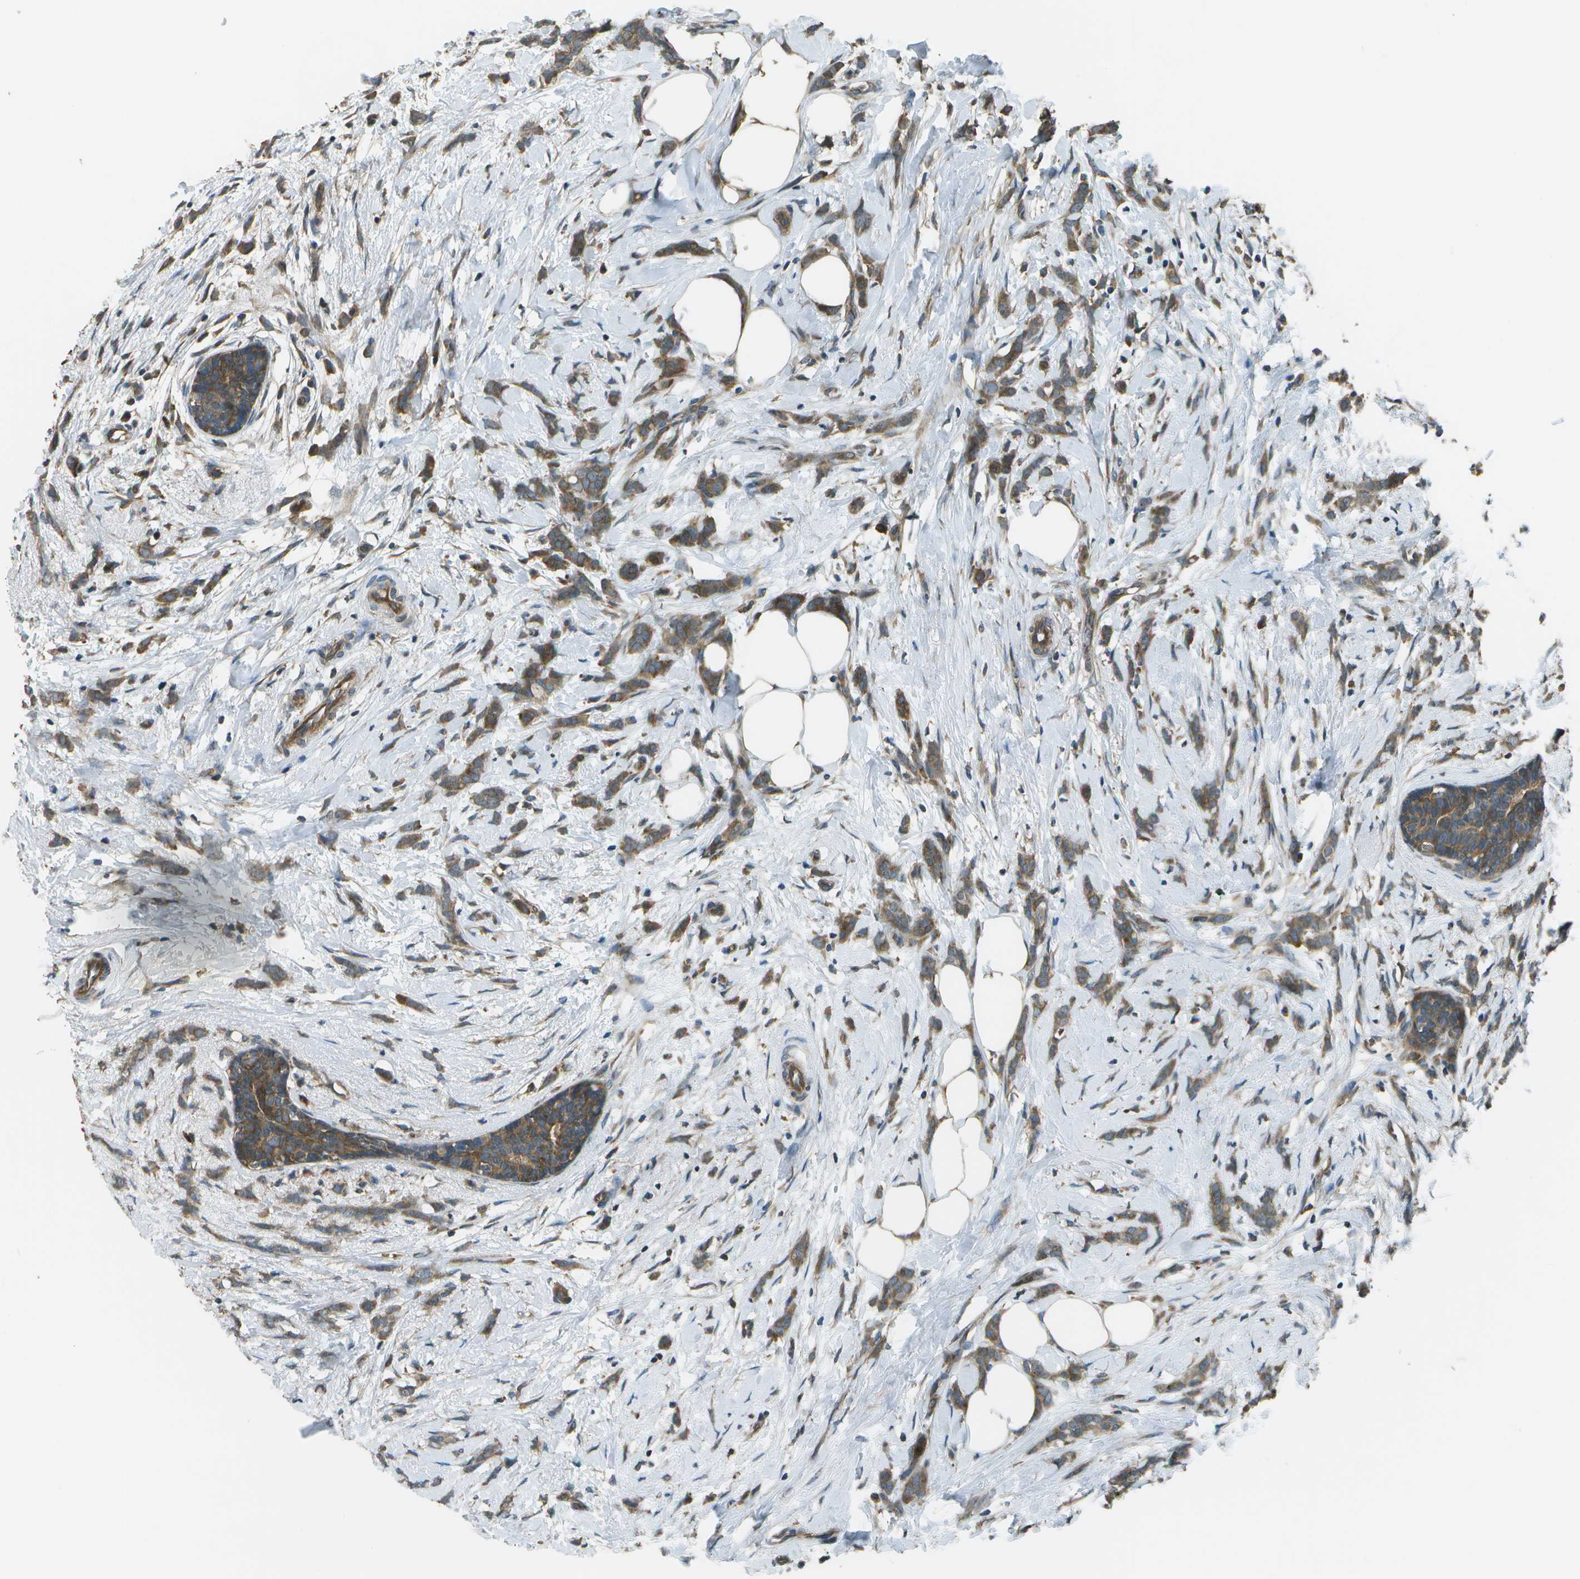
{"staining": {"intensity": "moderate", "quantity": ">75%", "location": "cytoplasmic/membranous"}, "tissue": "breast cancer", "cell_type": "Tumor cells", "image_type": "cancer", "snomed": [{"axis": "morphology", "description": "Lobular carcinoma, in situ"}, {"axis": "morphology", "description": "Lobular carcinoma"}, {"axis": "topography", "description": "Breast"}], "caption": "A medium amount of moderate cytoplasmic/membranous staining is present in approximately >75% of tumor cells in breast lobular carcinoma tissue.", "gene": "PLPBP", "patient": {"sex": "female", "age": 41}}